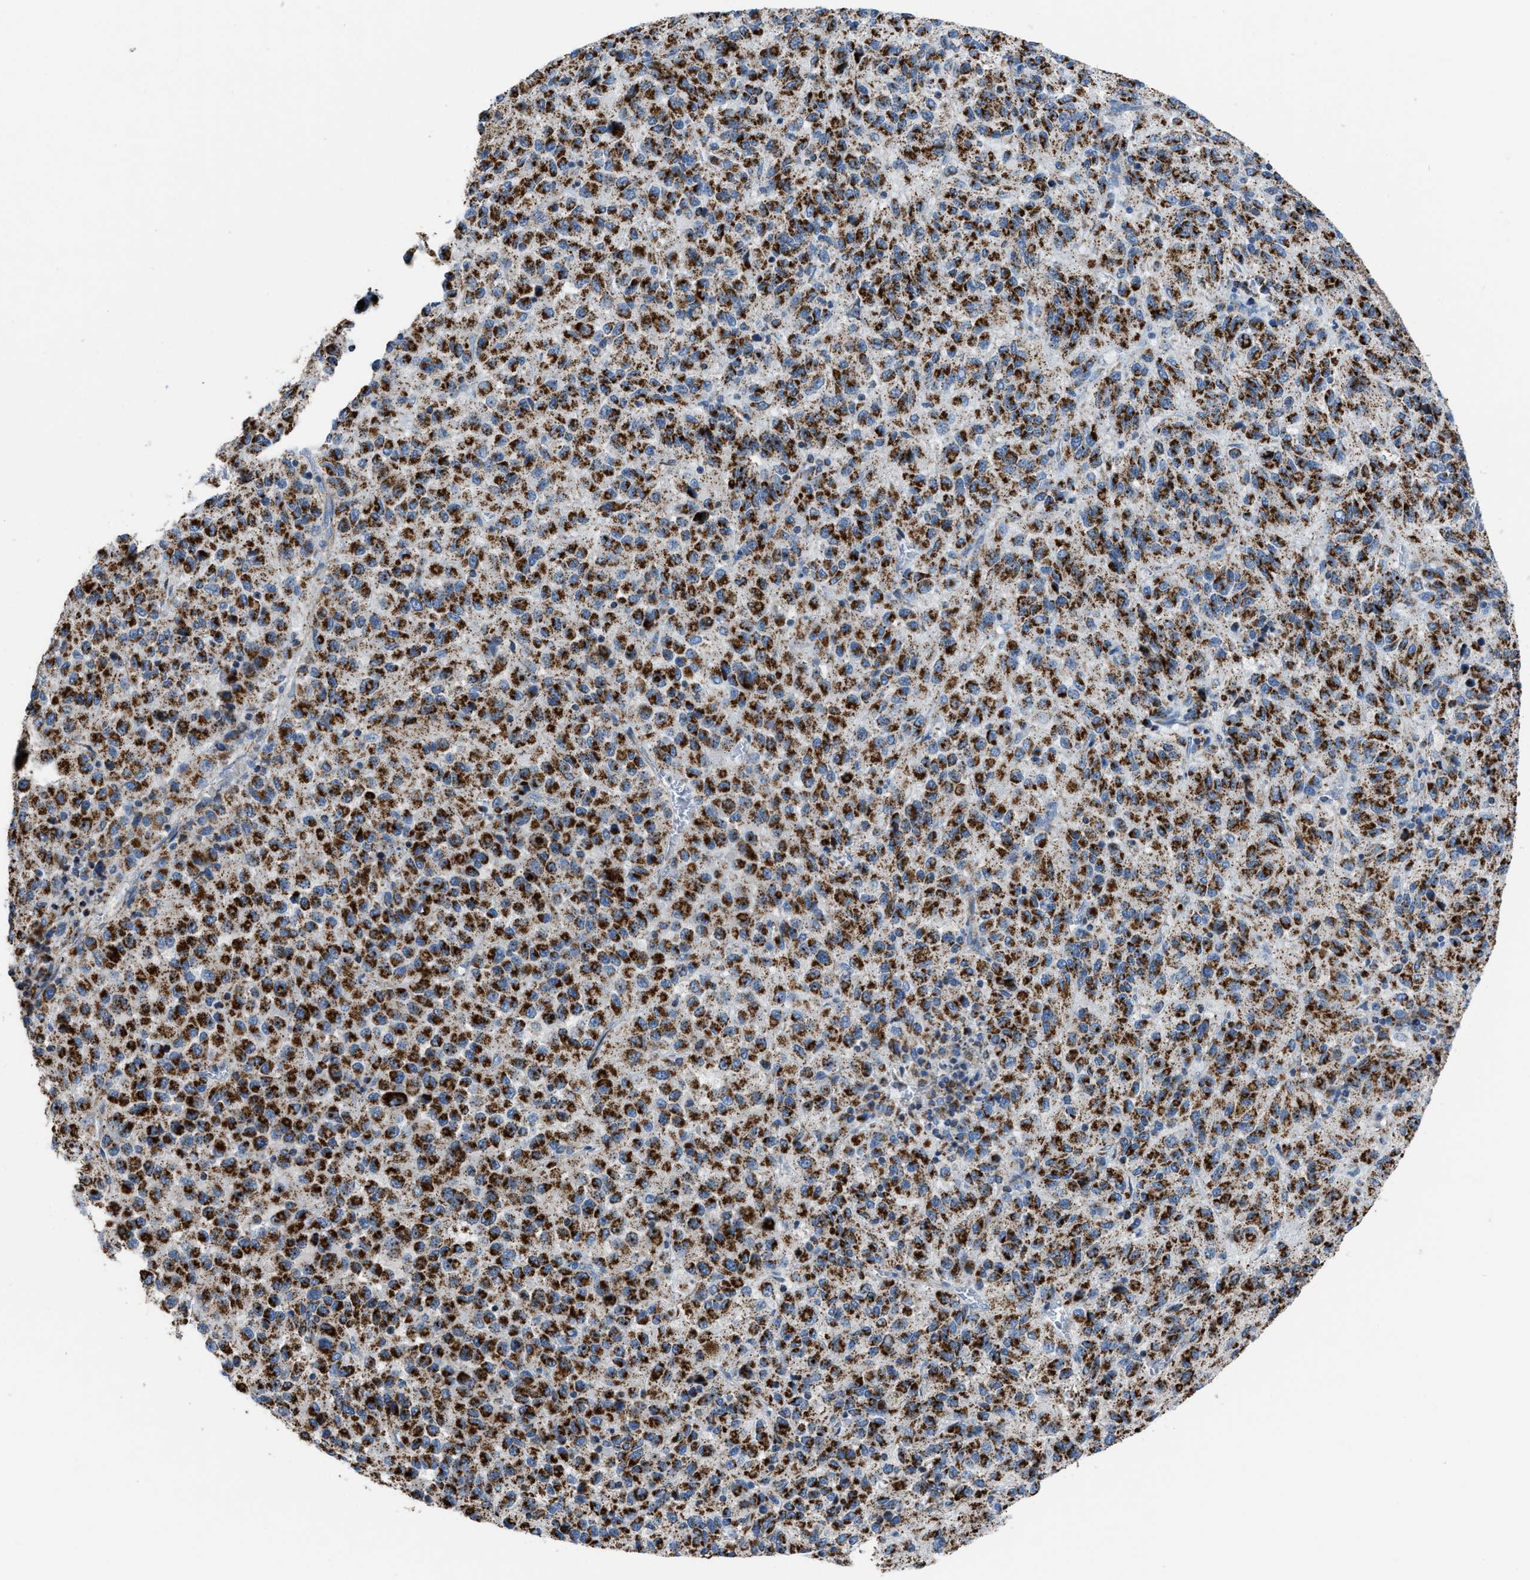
{"staining": {"intensity": "strong", "quantity": ">75%", "location": "cytoplasmic/membranous"}, "tissue": "melanoma", "cell_type": "Tumor cells", "image_type": "cancer", "snomed": [{"axis": "morphology", "description": "Malignant melanoma, Metastatic site"}, {"axis": "topography", "description": "Lung"}], "caption": "Approximately >75% of tumor cells in melanoma exhibit strong cytoplasmic/membranous protein positivity as visualized by brown immunohistochemical staining.", "gene": "ETFB", "patient": {"sex": "male", "age": 64}}